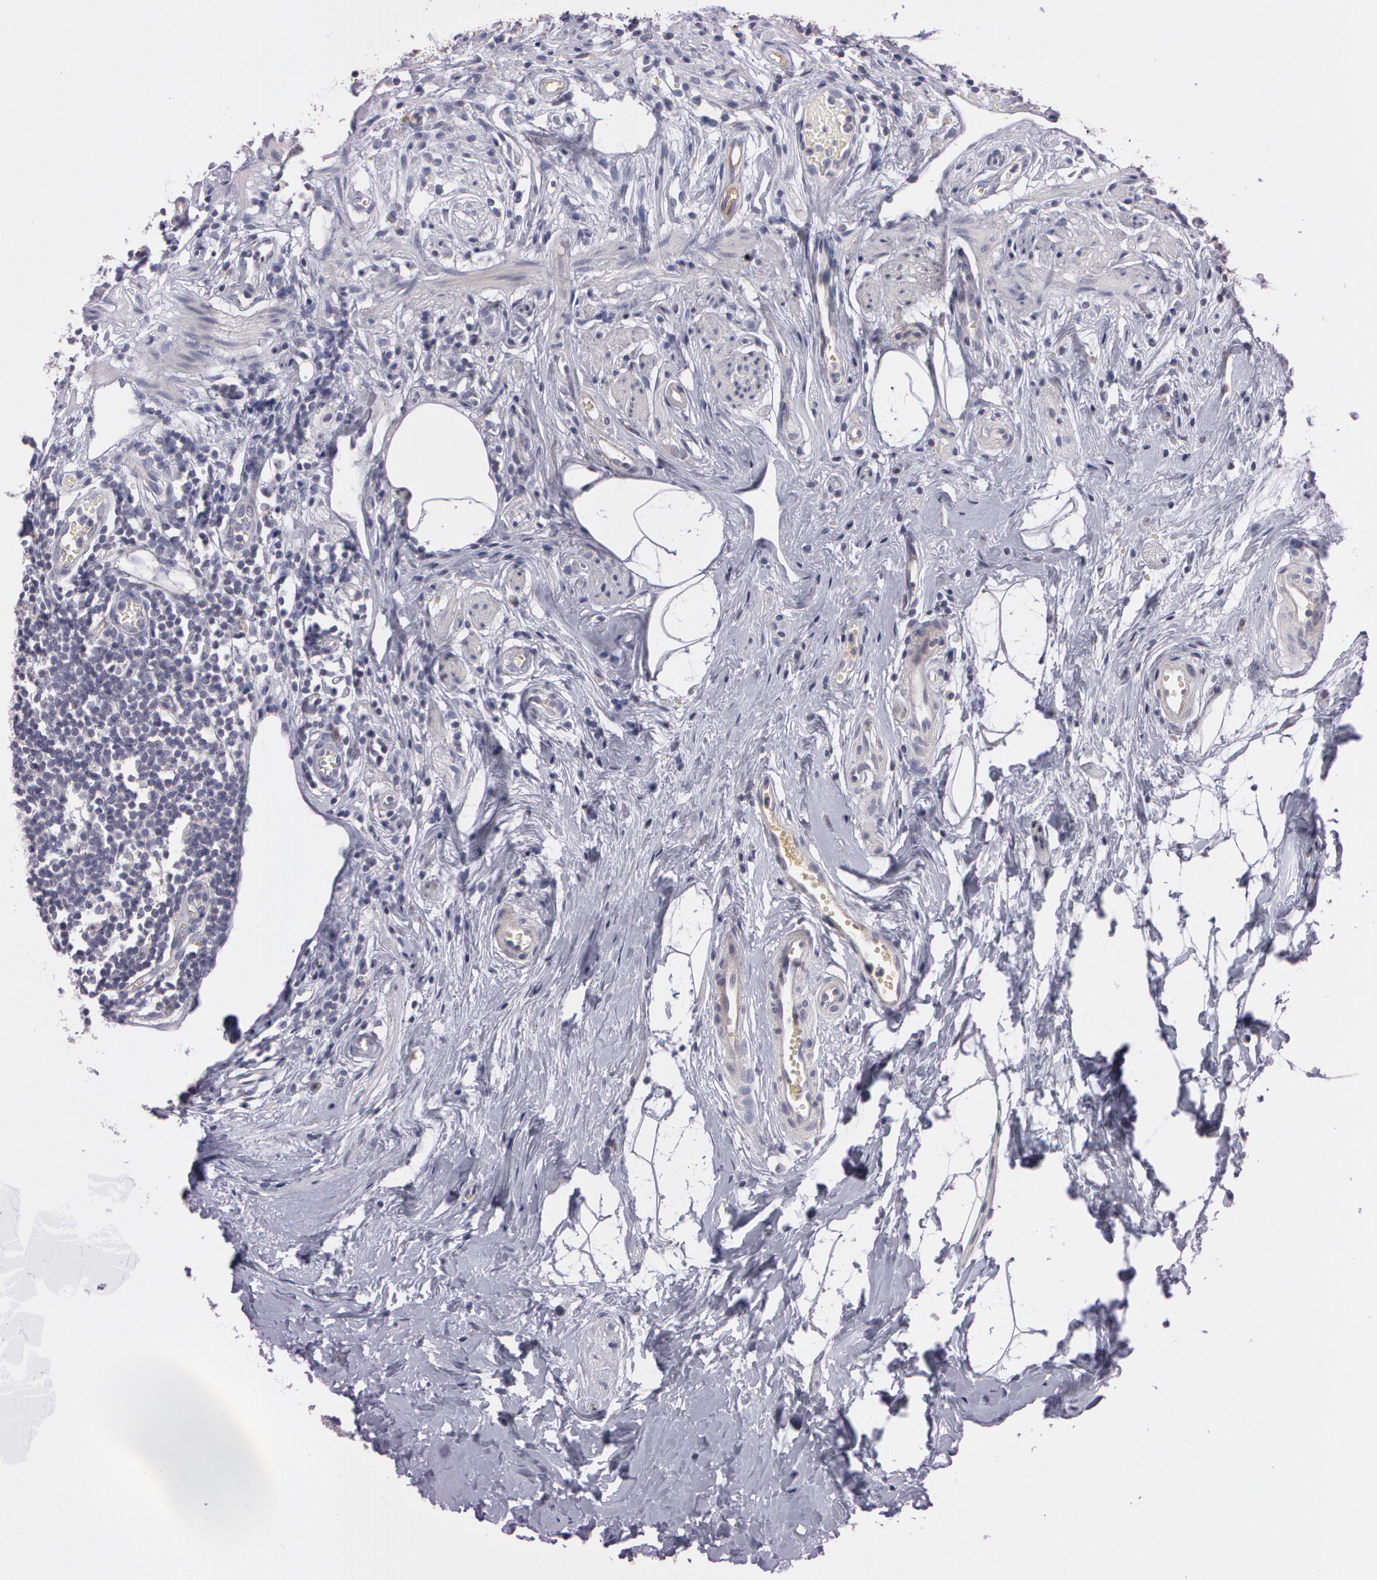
{"staining": {"intensity": "weak", "quantity": "25%-75%", "location": "cytoplasmic/membranous"}, "tissue": "appendix", "cell_type": "Glandular cells", "image_type": "normal", "snomed": [{"axis": "morphology", "description": "Normal tissue, NOS"}, {"axis": "topography", "description": "Appendix"}], "caption": "Appendix stained with DAB (3,3'-diaminobenzidine) immunohistochemistry (IHC) reveals low levels of weak cytoplasmic/membranous expression in about 25%-75% of glandular cells.", "gene": "MXRA5", "patient": {"sex": "male", "age": 38}}